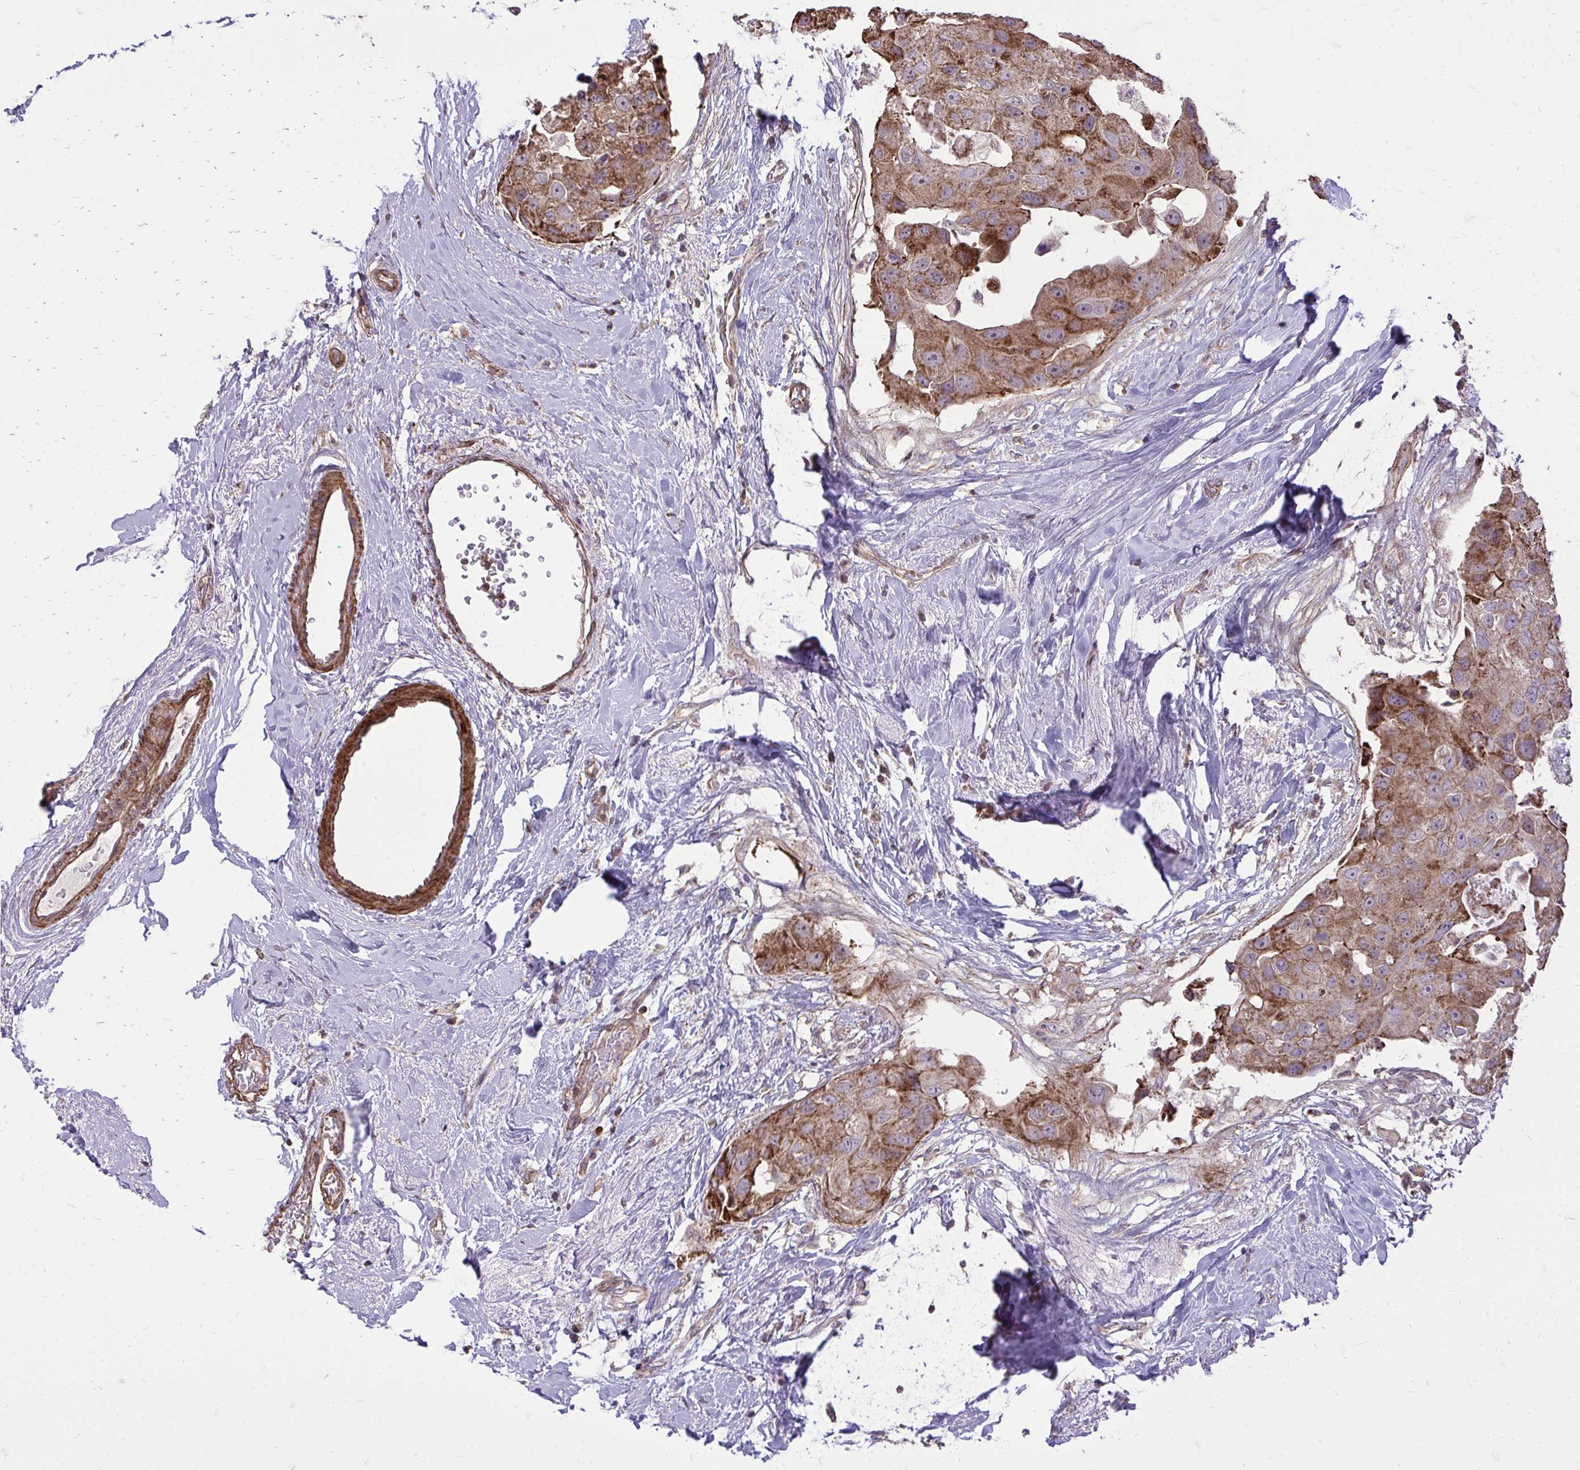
{"staining": {"intensity": "moderate", "quantity": ">75%", "location": "cytoplasmic/membranous"}, "tissue": "breast cancer", "cell_type": "Tumor cells", "image_type": "cancer", "snomed": [{"axis": "morphology", "description": "Duct carcinoma"}, {"axis": "topography", "description": "Breast"}], "caption": "This micrograph demonstrates breast cancer stained with IHC to label a protein in brown. The cytoplasmic/membranous of tumor cells show moderate positivity for the protein. Nuclei are counter-stained blue.", "gene": "SLC7A5", "patient": {"sex": "female", "age": 43}}